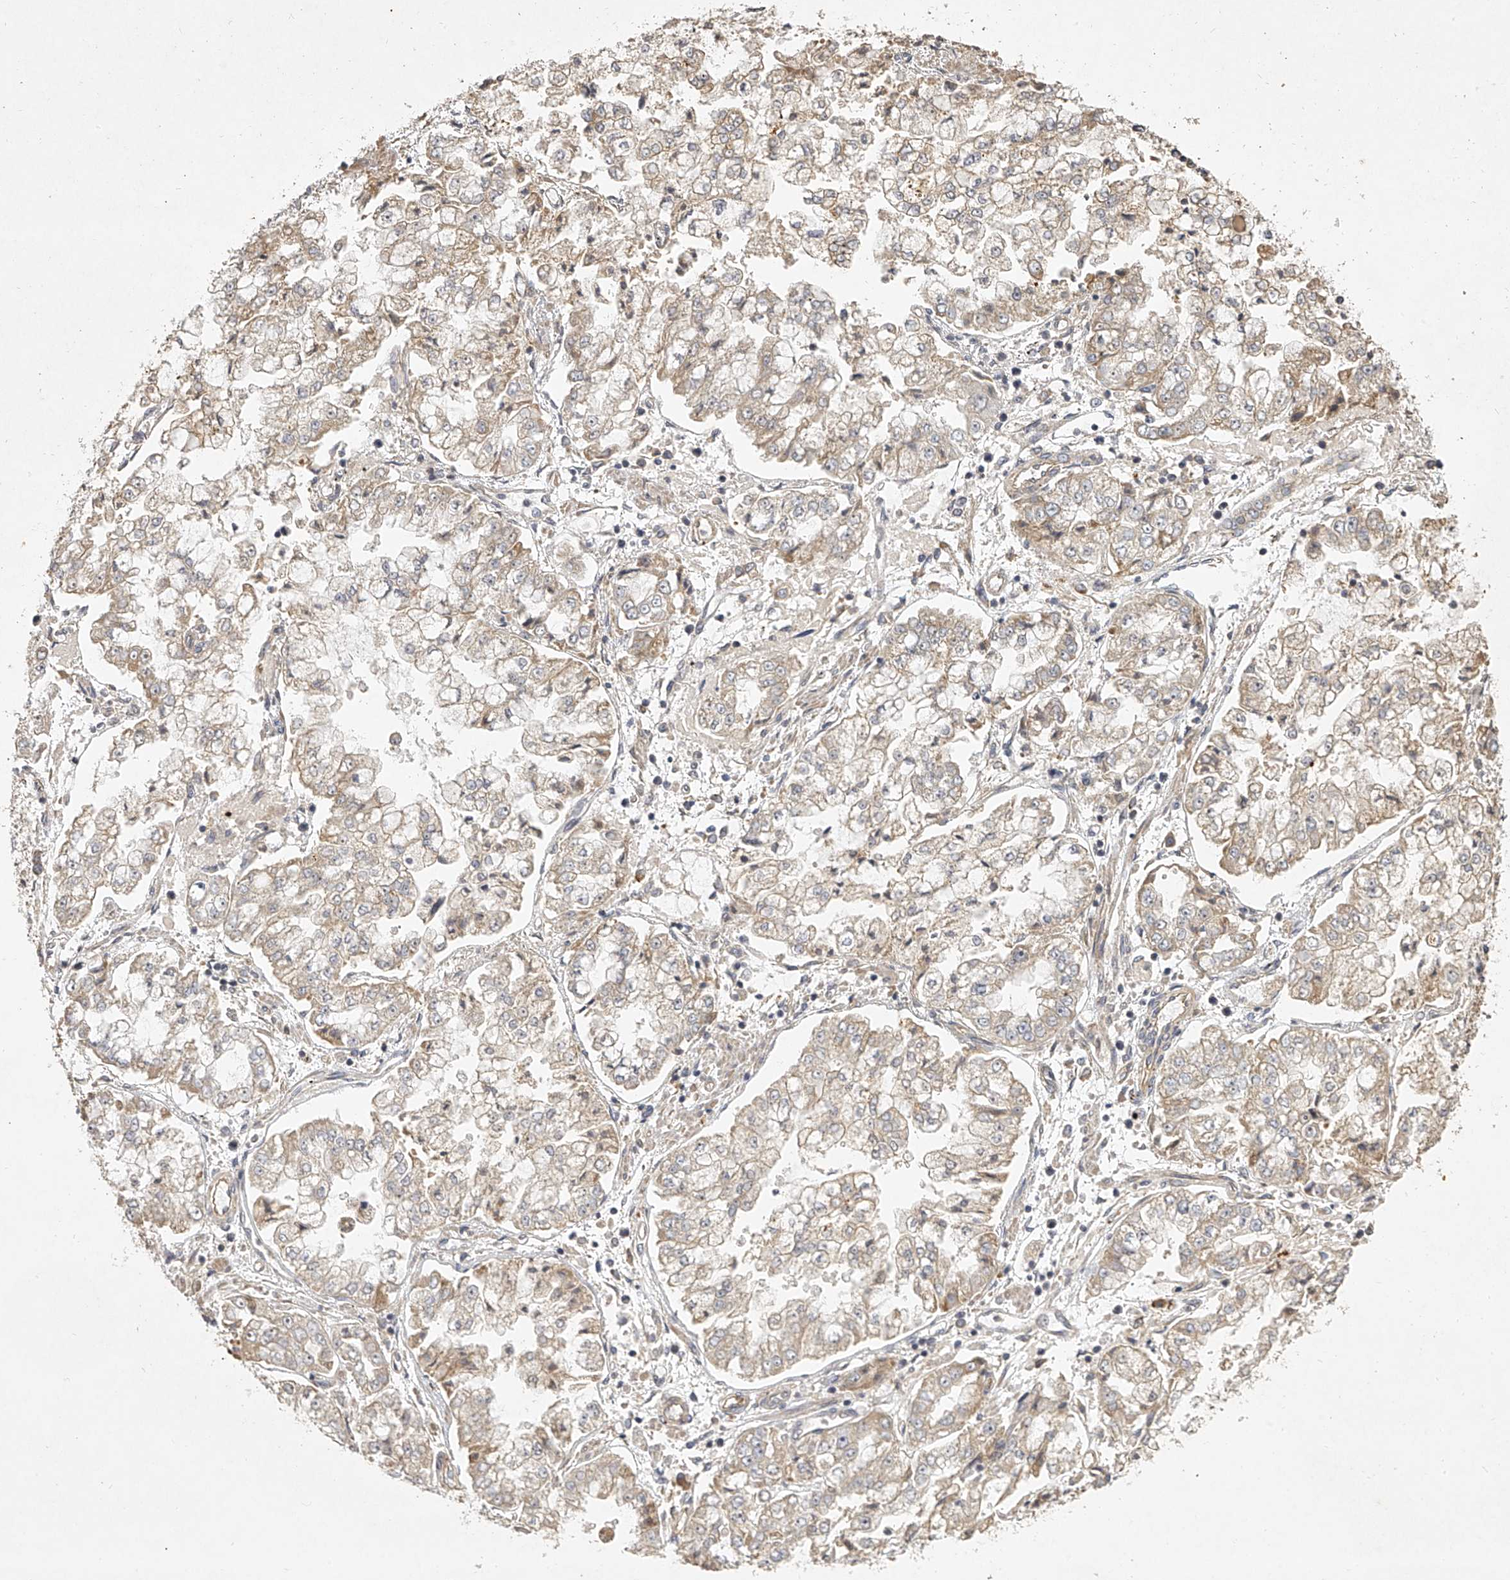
{"staining": {"intensity": "weak", "quantity": "25%-75%", "location": "cytoplasmic/membranous"}, "tissue": "stomach cancer", "cell_type": "Tumor cells", "image_type": "cancer", "snomed": [{"axis": "morphology", "description": "Adenocarcinoma, NOS"}, {"axis": "topography", "description": "Stomach"}], "caption": "Adenocarcinoma (stomach) stained with immunohistochemistry (IHC) reveals weak cytoplasmic/membranous positivity in approximately 25%-75% of tumor cells.", "gene": "DOCK9", "patient": {"sex": "male", "age": 76}}